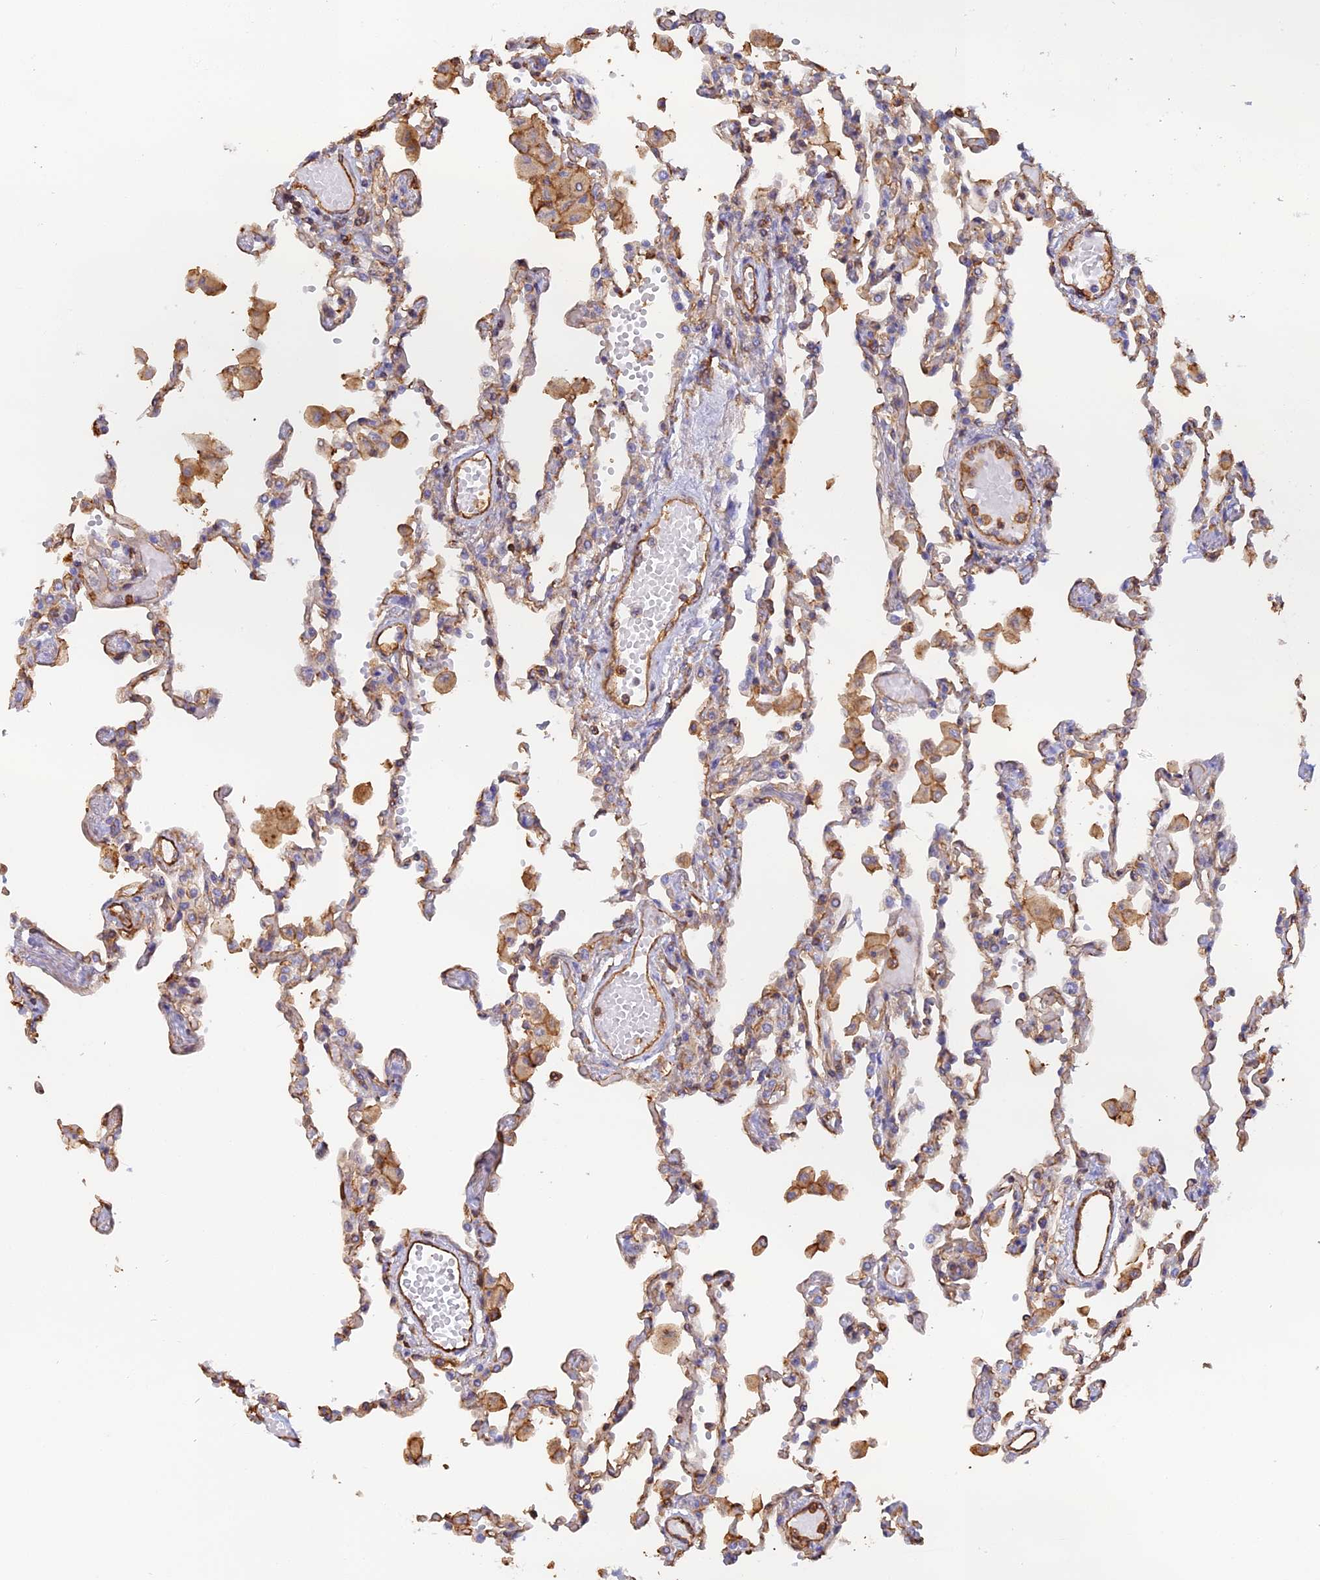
{"staining": {"intensity": "weak", "quantity": "25%-75%", "location": "cytoplasmic/membranous"}, "tissue": "lung", "cell_type": "Alveolar cells", "image_type": "normal", "snomed": [{"axis": "morphology", "description": "Normal tissue, NOS"}, {"axis": "topography", "description": "Bronchus"}, {"axis": "topography", "description": "Lung"}], "caption": "Protein expression analysis of benign lung exhibits weak cytoplasmic/membranous positivity in approximately 25%-75% of alveolar cells. The protein is stained brown, and the nuclei are stained in blue (DAB IHC with brightfield microscopy, high magnification).", "gene": "VPS18", "patient": {"sex": "female", "age": 49}}